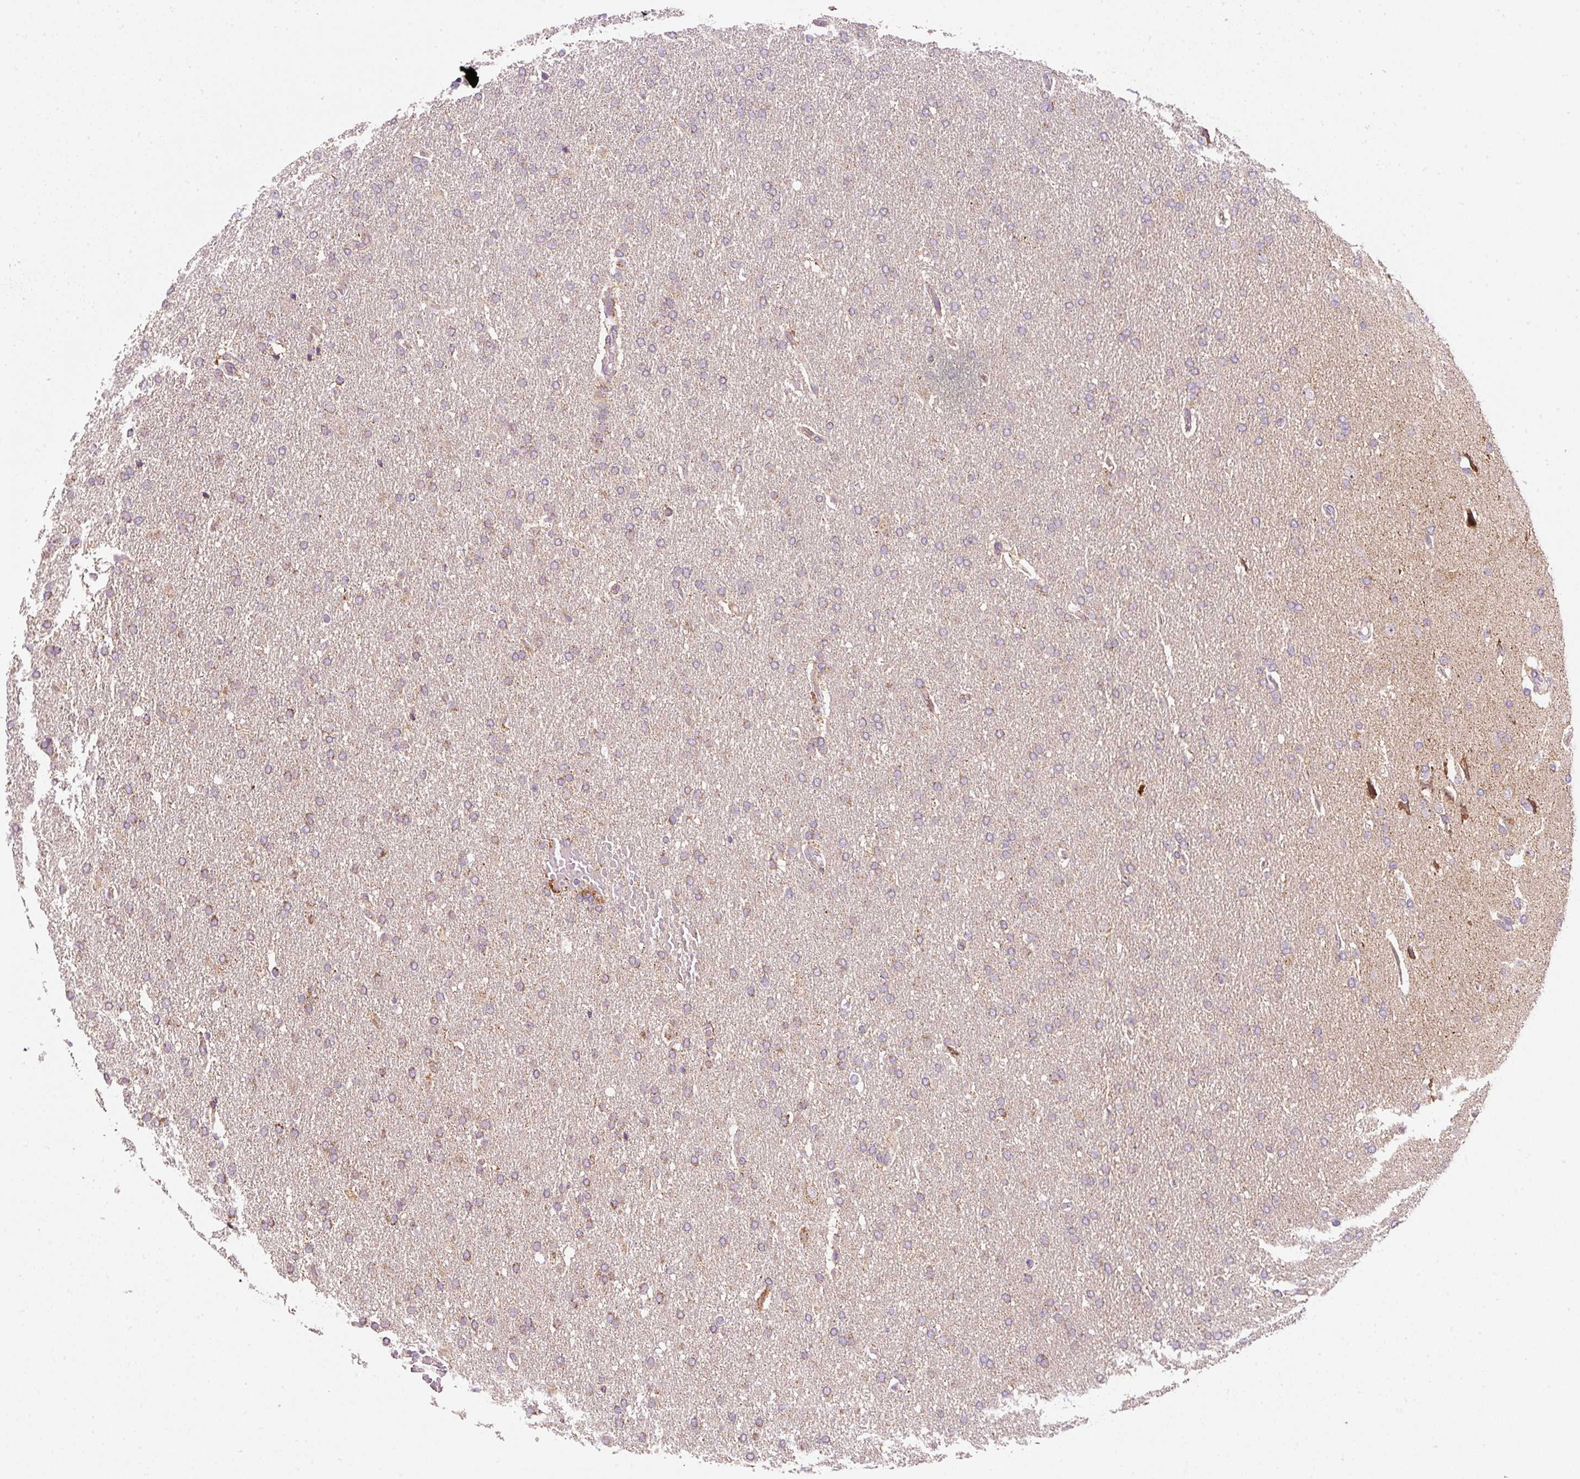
{"staining": {"intensity": "weak", "quantity": "25%-75%", "location": "cytoplasmic/membranous"}, "tissue": "glioma", "cell_type": "Tumor cells", "image_type": "cancer", "snomed": [{"axis": "morphology", "description": "Glioma, malignant, High grade"}, {"axis": "topography", "description": "Brain"}], "caption": "Approximately 25%-75% of tumor cells in human glioma reveal weak cytoplasmic/membranous protein positivity as visualized by brown immunohistochemical staining.", "gene": "FAM78B", "patient": {"sex": "male", "age": 72}}